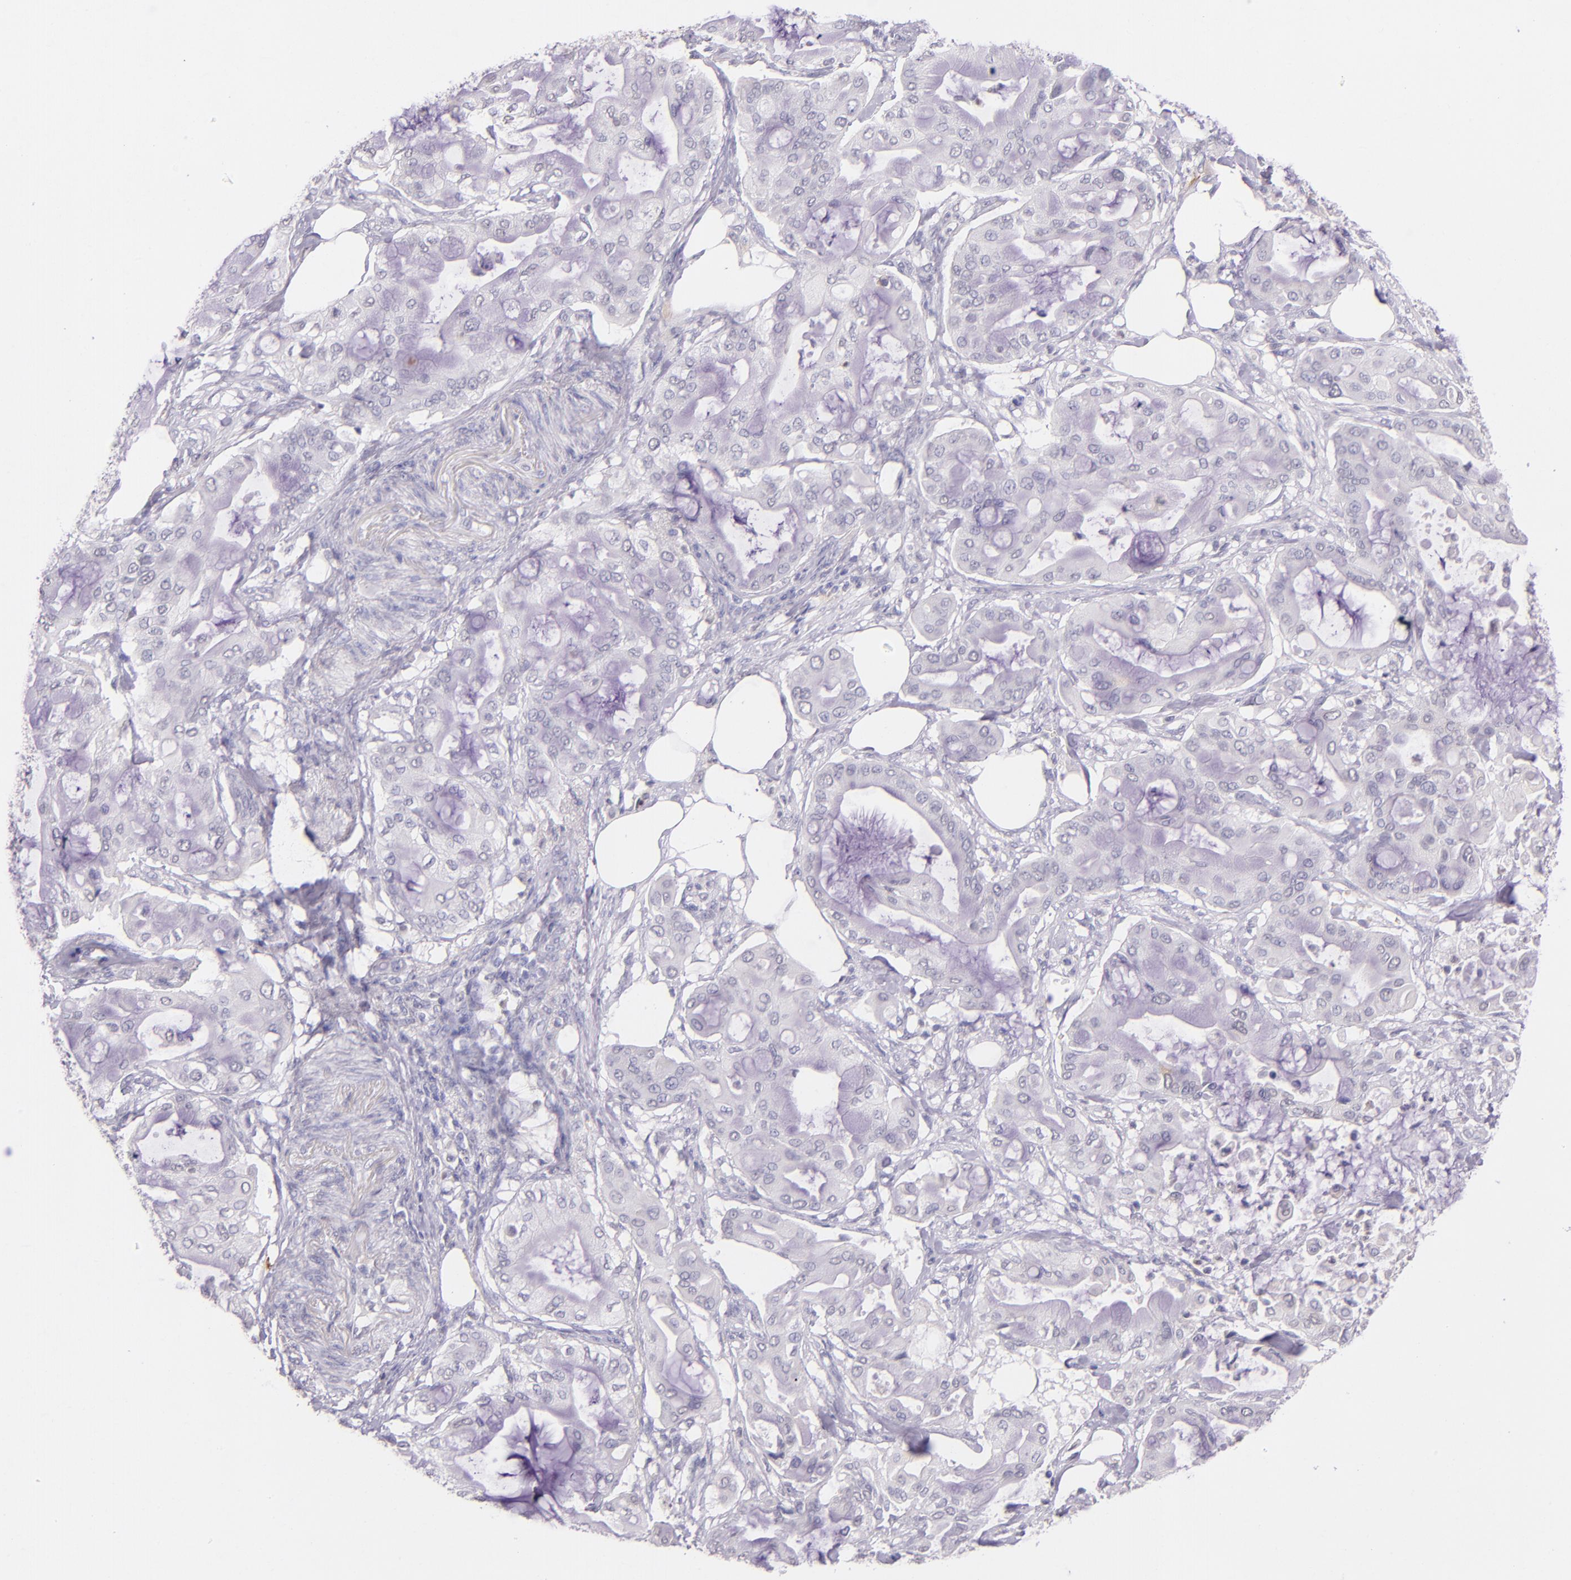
{"staining": {"intensity": "negative", "quantity": "none", "location": "none"}, "tissue": "pancreatic cancer", "cell_type": "Tumor cells", "image_type": "cancer", "snomed": [{"axis": "morphology", "description": "Adenocarcinoma, NOS"}, {"axis": "morphology", "description": "Adenocarcinoma, metastatic, NOS"}, {"axis": "topography", "description": "Lymph node"}, {"axis": "topography", "description": "Pancreas"}, {"axis": "topography", "description": "Duodenum"}], "caption": "A photomicrograph of human pancreatic metastatic adenocarcinoma is negative for staining in tumor cells.", "gene": "RTN1", "patient": {"sex": "female", "age": 64}}